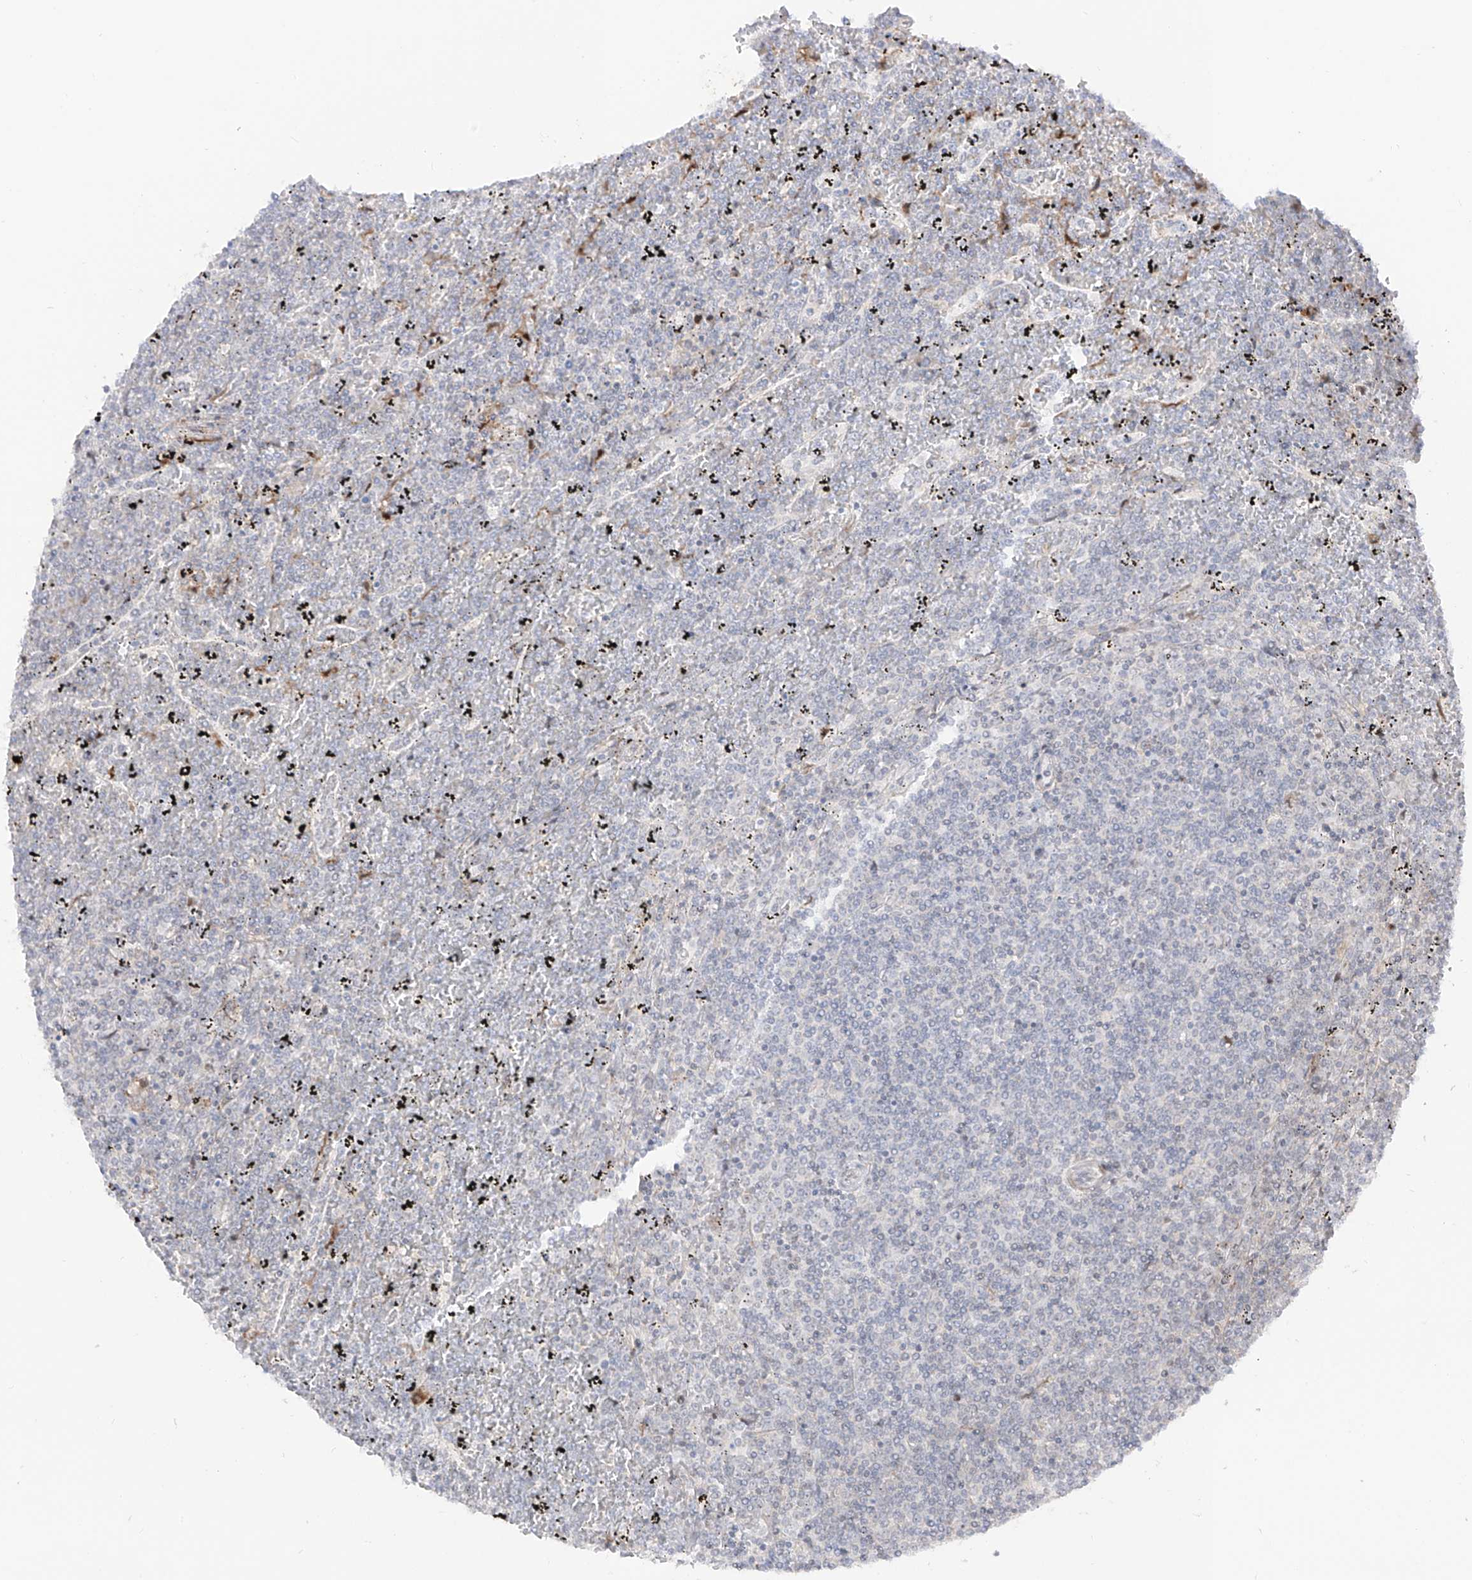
{"staining": {"intensity": "negative", "quantity": "none", "location": "none"}, "tissue": "lymphoma", "cell_type": "Tumor cells", "image_type": "cancer", "snomed": [{"axis": "morphology", "description": "Malignant lymphoma, non-Hodgkin's type, Low grade"}, {"axis": "topography", "description": "Spleen"}], "caption": "Immunohistochemistry micrograph of neoplastic tissue: low-grade malignant lymphoma, non-Hodgkin's type stained with DAB (3,3'-diaminobenzidine) displays no significant protein expression in tumor cells.", "gene": "ZNF180", "patient": {"sex": "female", "age": 19}}